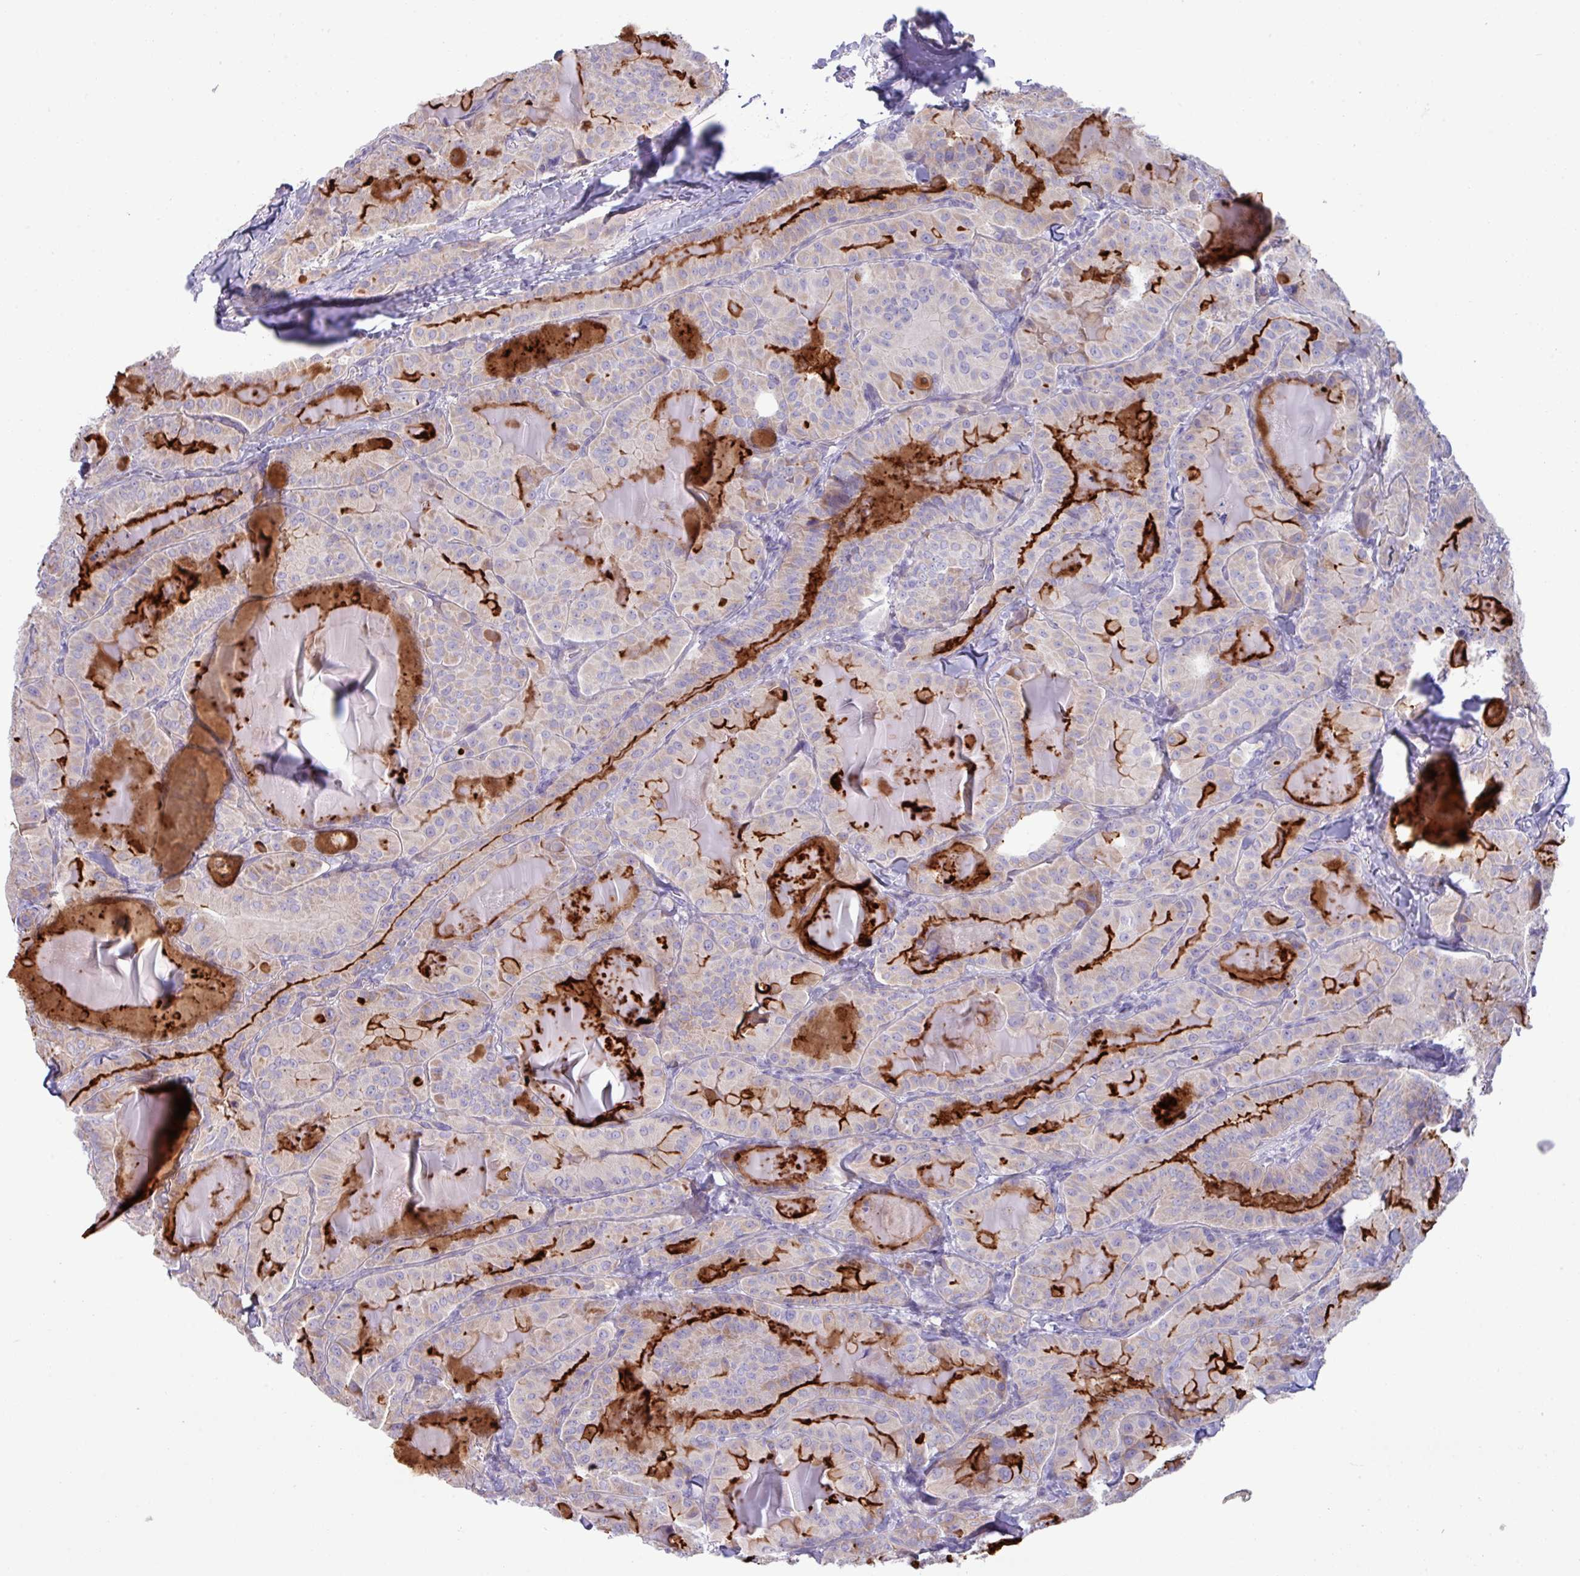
{"staining": {"intensity": "strong", "quantity": "<25%", "location": "cytoplasmic/membranous"}, "tissue": "thyroid cancer", "cell_type": "Tumor cells", "image_type": "cancer", "snomed": [{"axis": "morphology", "description": "Papillary adenocarcinoma, NOS"}, {"axis": "topography", "description": "Thyroid gland"}], "caption": "This histopathology image exhibits immunohistochemistry staining of thyroid cancer, with medium strong cytoplasmic/membranous staining in about <25% of tumor cells.", "gene": "IRGC", "patient": {"sex": "female", "age": 68}}